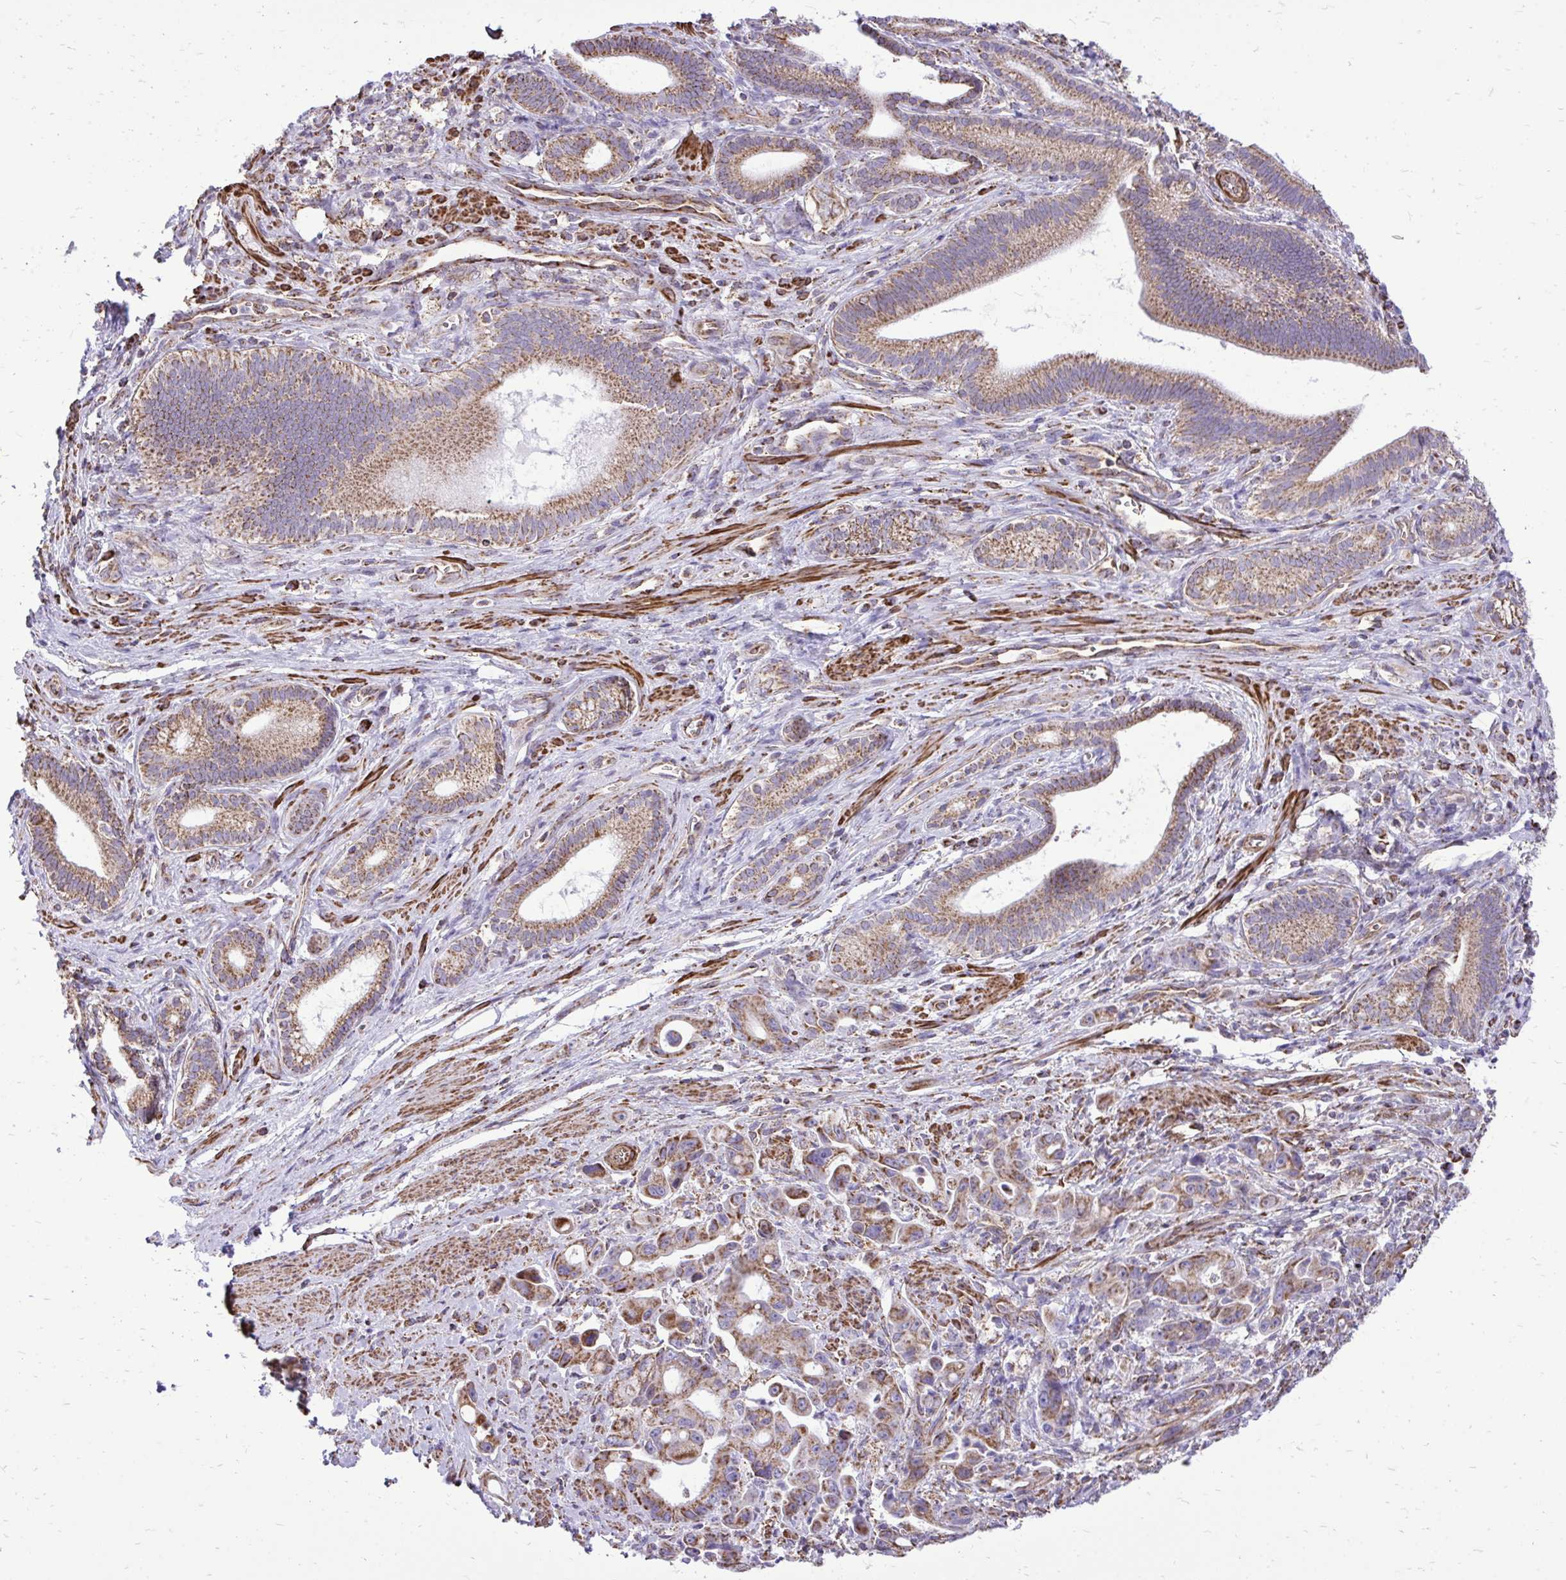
{"staining": {"intensity": "moderate", "quantity": ">75%", "location": "cytoplasmic/membranous"}, "tissue": "pancreatic cancer", "cell_type": "Tumor cells", "image_type": "cancer", "snomed": [{"axis": "morphology", "description": "Adenocarcinoma, NOS"}, {"axis": "topography", "description": "Pancreas"}], "caption": "Adenocarcinoma (pancreatic) was stained to show a protein in brown. There is medium levels of moderate cytoplasmic/membranous expression in about >75% of tumor cells.", "gene": "UBE2C", "patient": {"sex": "male", "age": 68}}